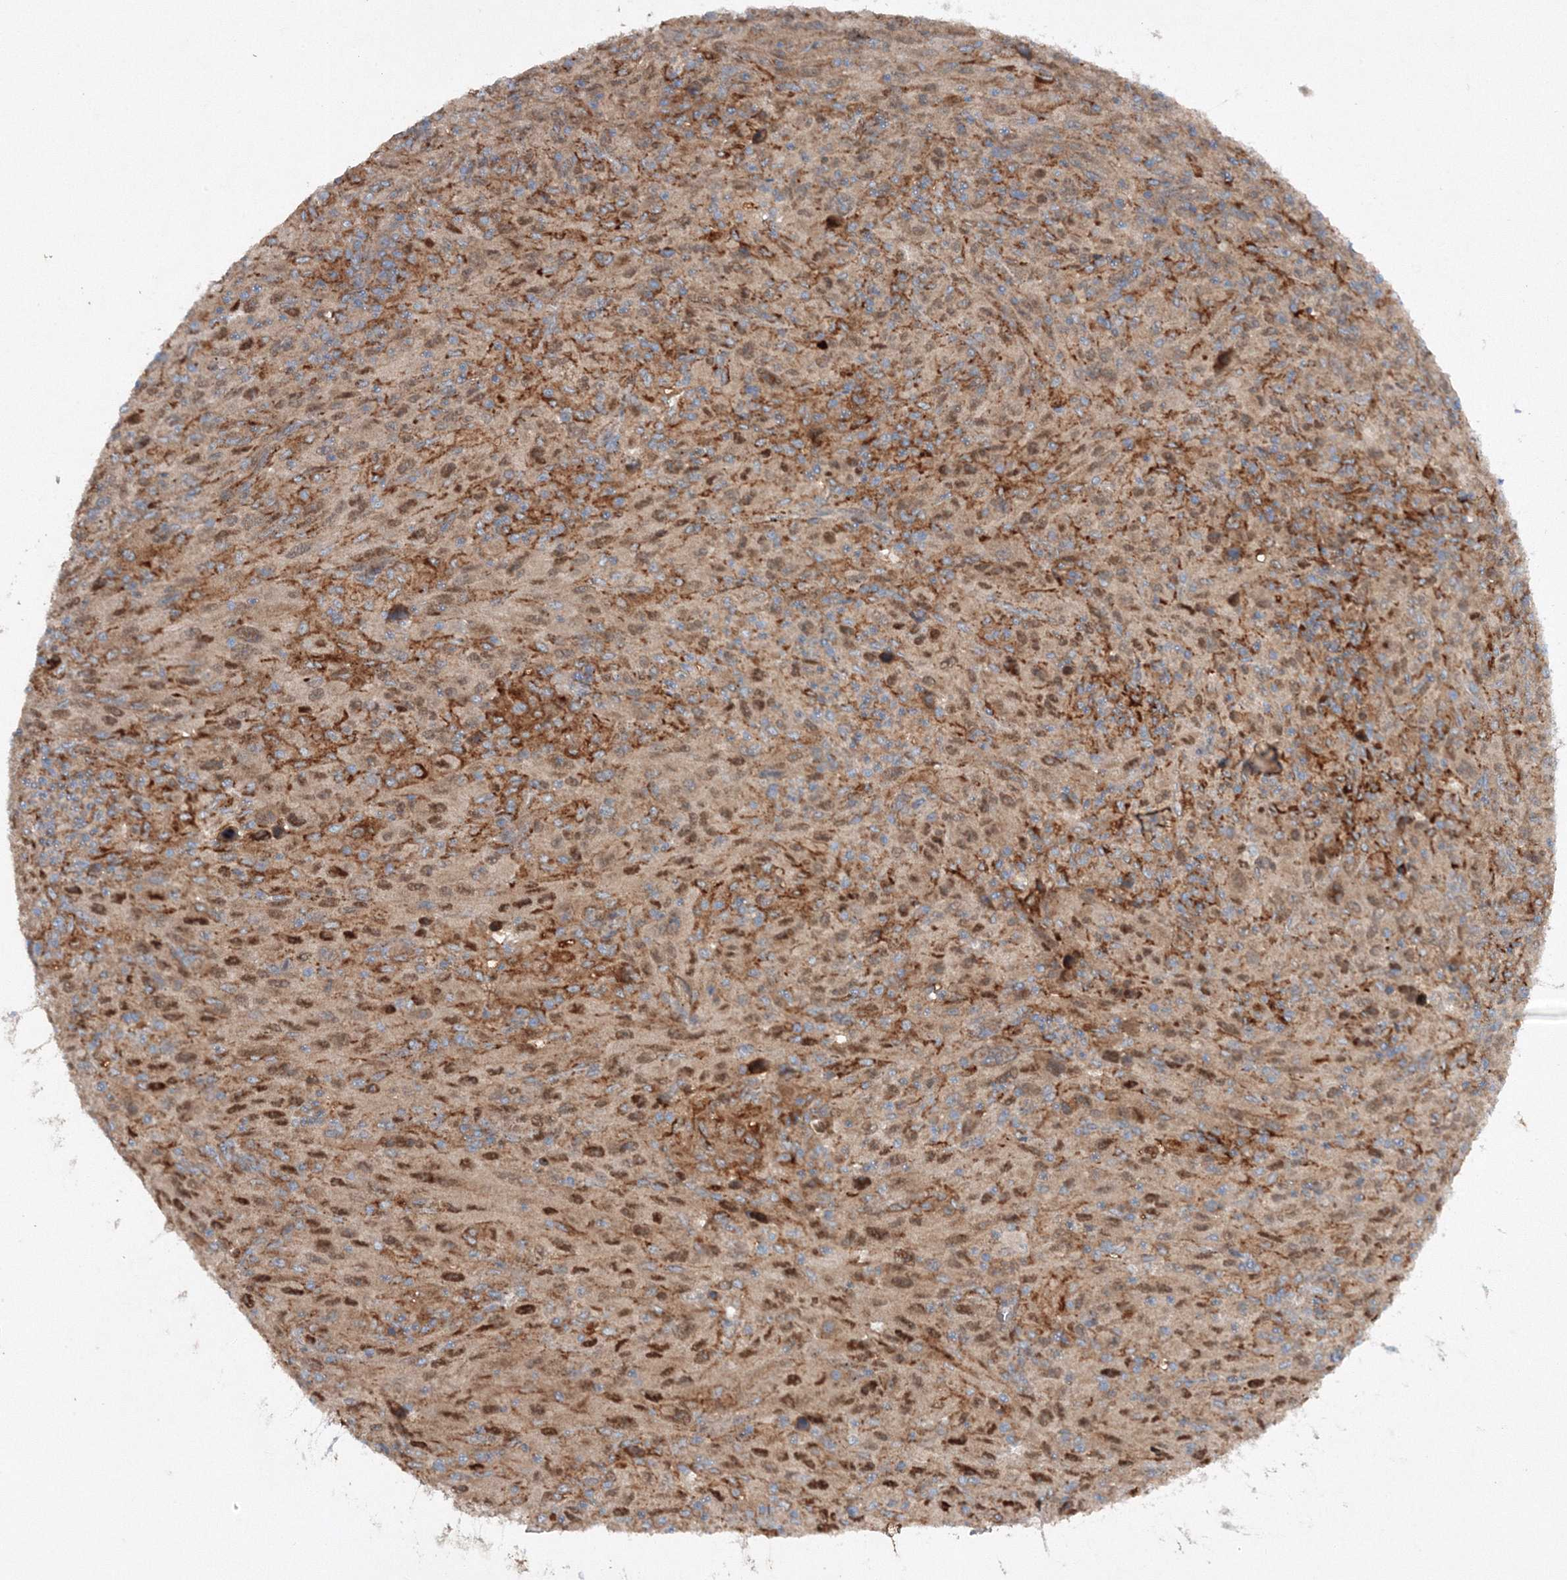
{"staining": {"intensity": "moderate", "quantity": ">75%", "location": "cytoplasmic/membranous"}, "tissue": "melanoma", "cell_type": "Tumor cells", "image_type": "cancer", "snomed": [{"axis": "morphology", "description": "Malignant melanoma, Metastatic site"}, {"axis": "topography", "description": "Skin"}], "caption": "The photomicrograph demonstrates staining of malignant melanoma (metastatic site), revealing moderate cytoplasmic/membranous protein positivity (brown color) within tumor cells.", "gene": "SLC36A1", "patient": {"sex": "female", "age": 56}}